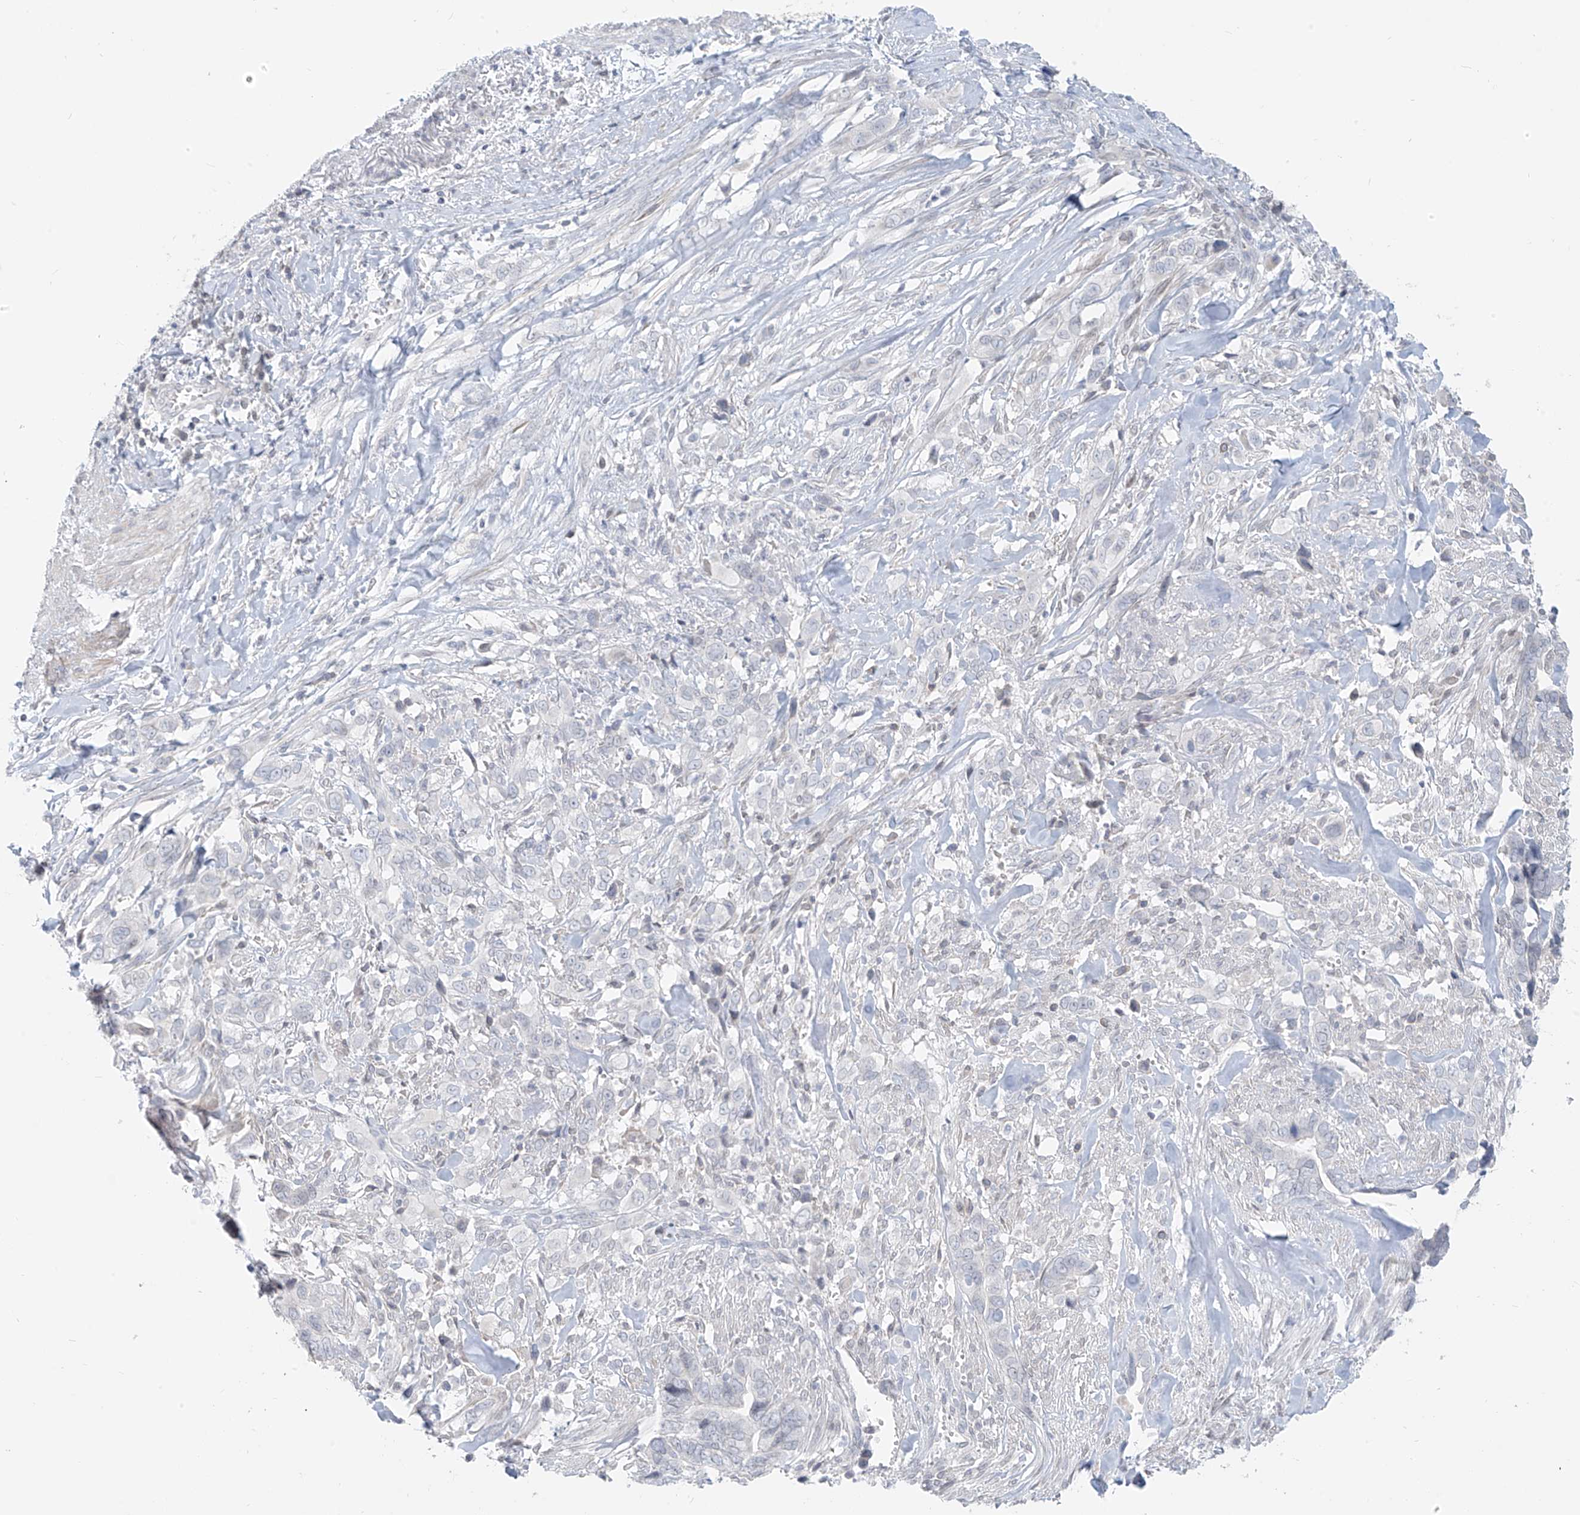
{"staining": {"intensity": "negative", "quantity": "none", "location": "none"}, "tissue": "liver cancer", "cell_type": "Tumor cells", "image_type": "cancer", "snomed": [{"axis": "morphology", "description": "Cholangiocarcinoma"}, {"axis": "topography", "description": "Liver"}], "caption": "A micrograph of human cholangiocarcinoma (liver) is negative for staining in tumor cells.", "gene": "OSBPL7", "patient": {"sex": "female", "age": 79}}